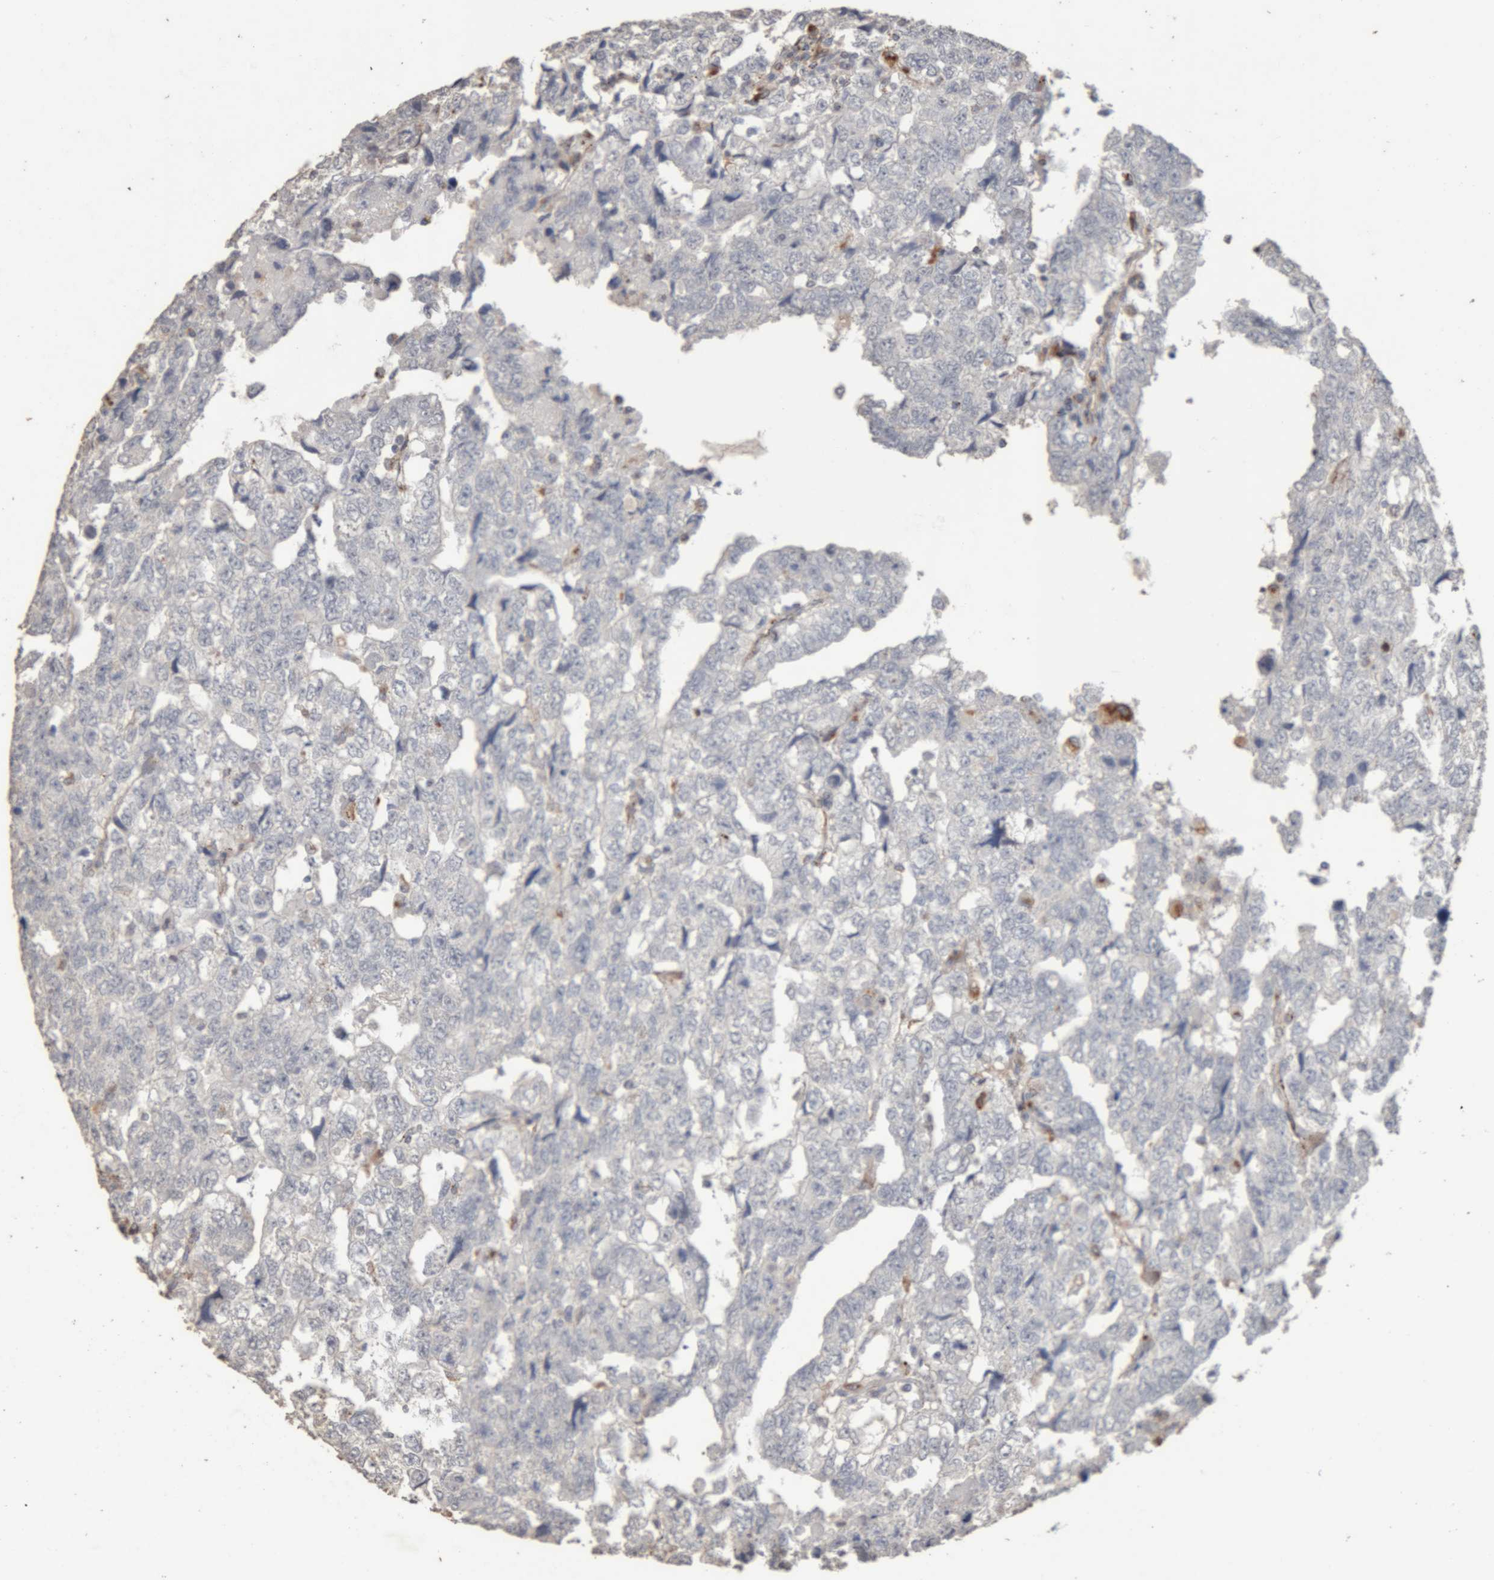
{"staining": {"intensity": "negative", "quantity": "none", "location": "none"}, "tissue": "testis cancer", "cell_type": "Tumor cells", "image_type": "cancer", "snomed": [{"axis": "morphology", "description": "Carcinoma, Embryonal, NOS"}, {"axis": "topography", "description": "Testis"}], "caption": "A photomicrograph of human testis embryonal carcinoma is negative for staining in tumor cells.", "gene": "ARSA", "patient": {"sex": "male", "age": 36}}